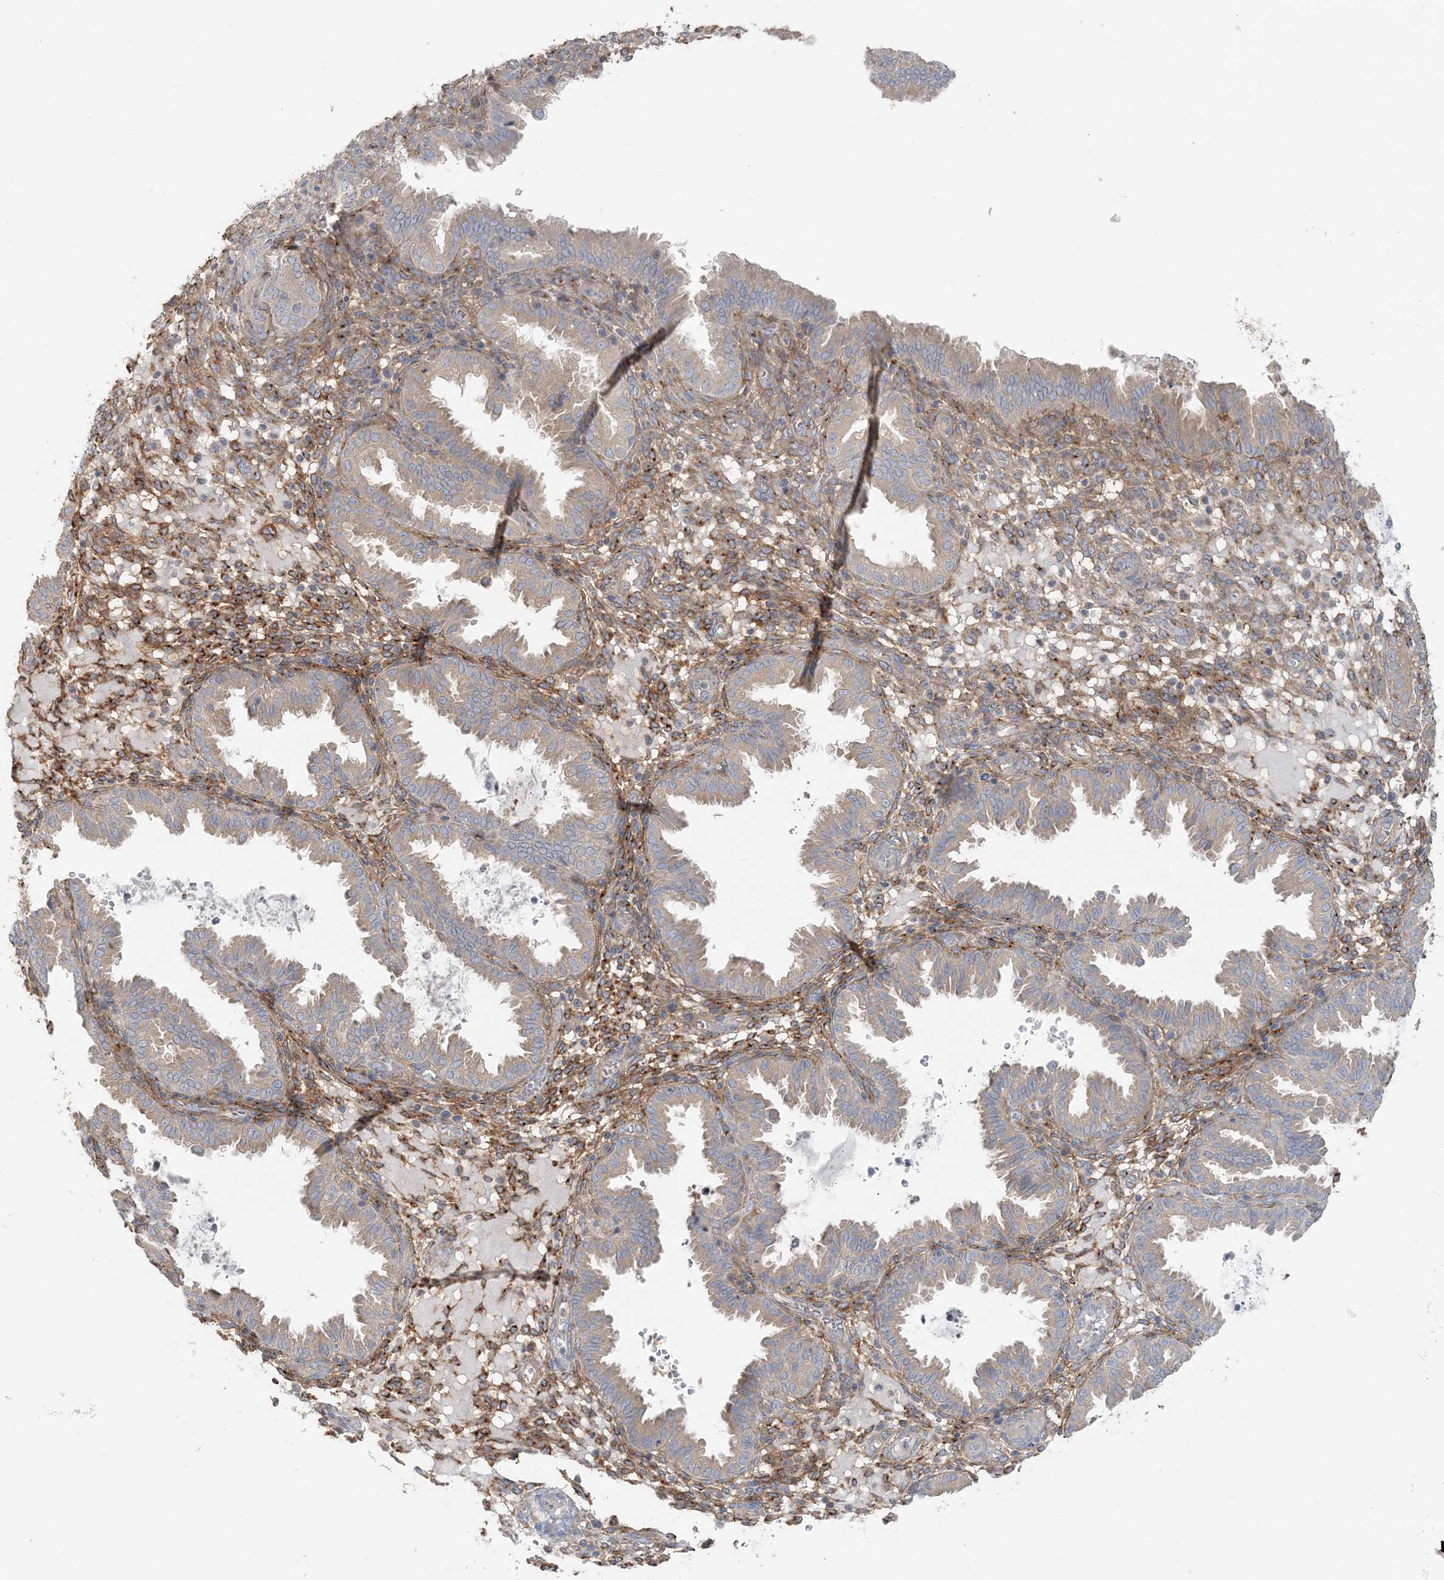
{"staining": {"intensity": "moderate", "quantity": ">75%", "location": "cytoplasmic/membranous"}, "tissue": "endometrium", "cell_type": "Cells in endometrial stroma", "image_type": "normal", "snomed": [{"axis": "morphology", "description": "Normal tissue, NOS"}, {"axis": "topography", "description": "Endometrium"}], "caption": "This is a histology image of IHC staining of benign endometrium, which shows moderate positivity in the cytoplasmic/membranous of cells in endometrial stroma.", "gene": "TBC1D5", "patient": {"sex": "female", "age": 33}}